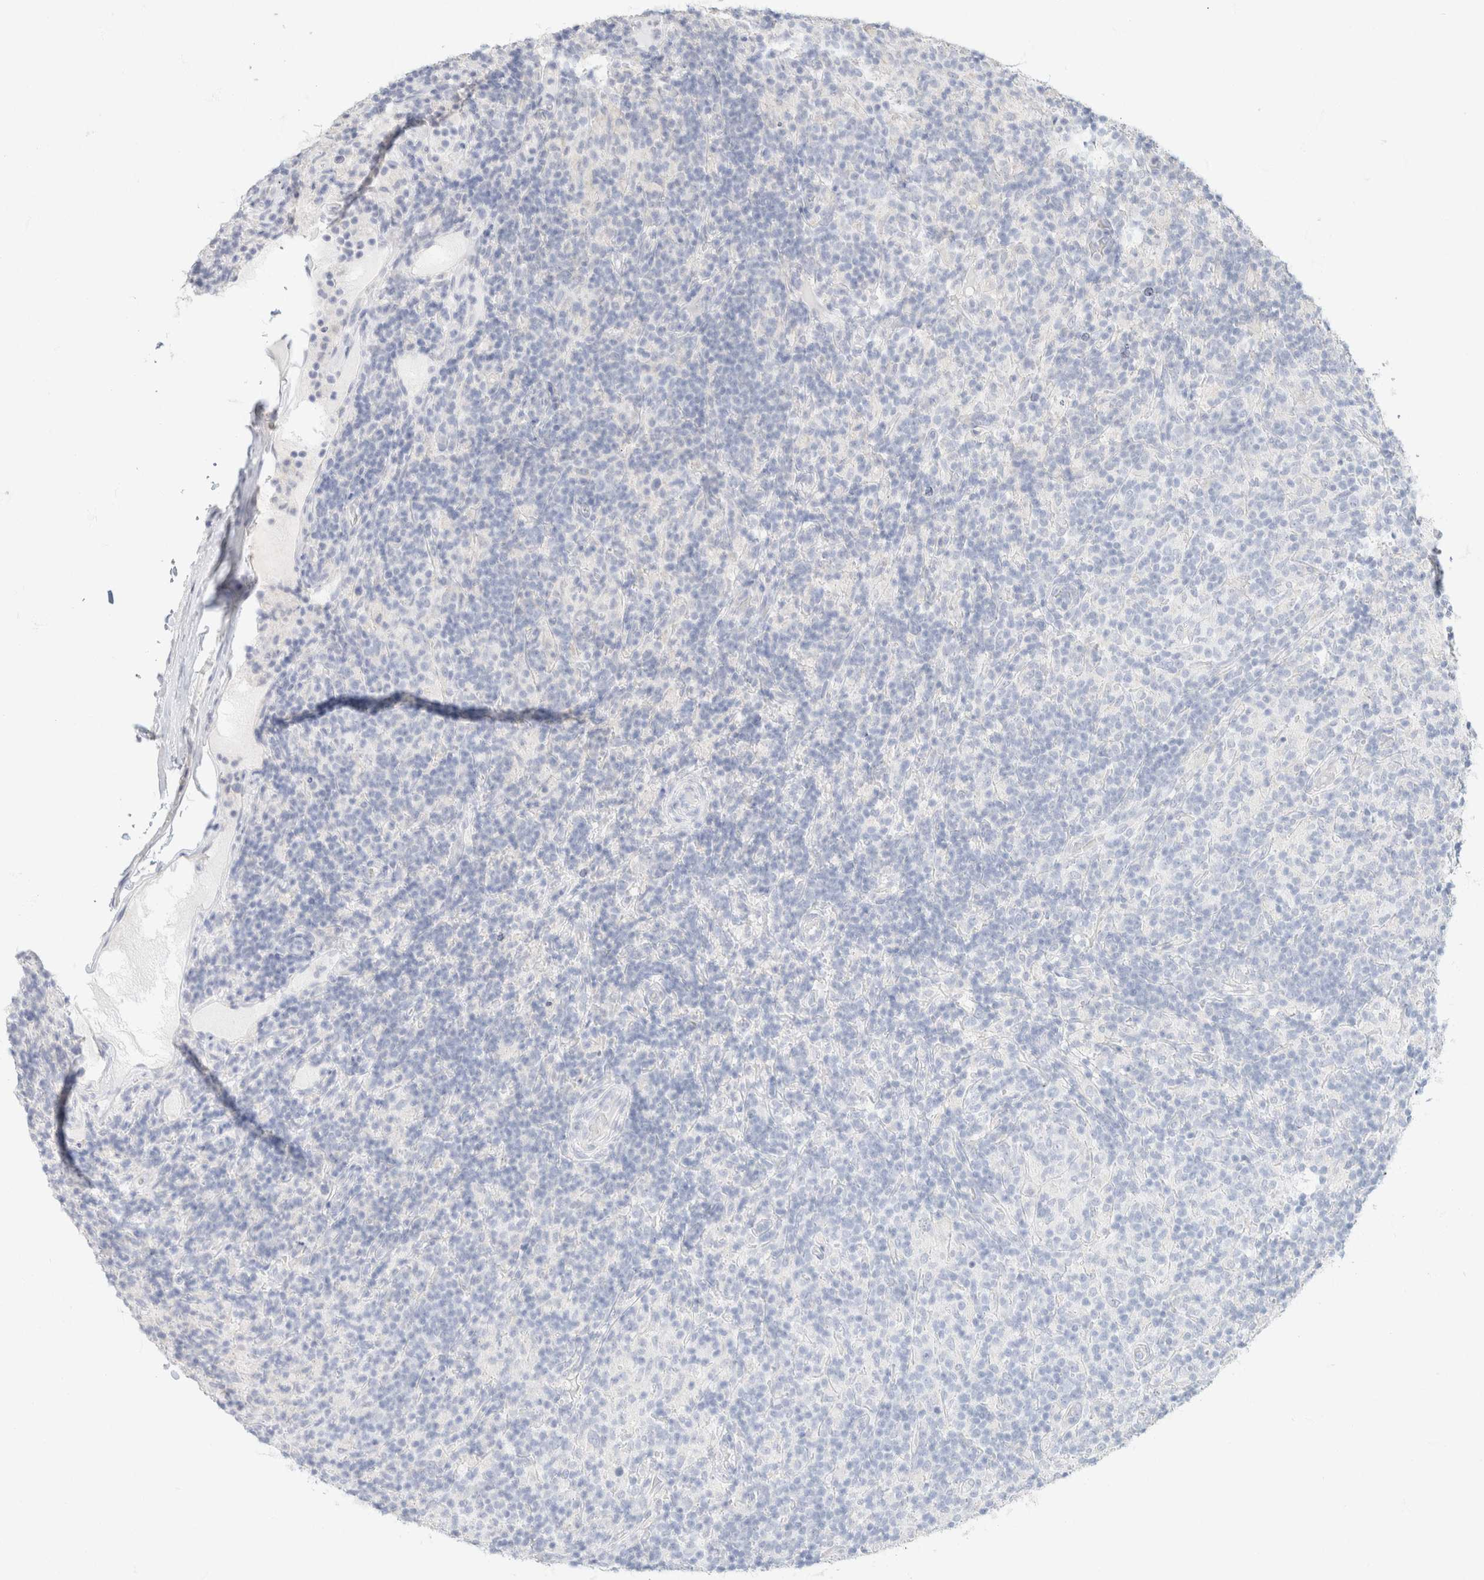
{"staining": {"intensity": "negative", "quantity": "none", "location": "none"}, "tissue": "lymphoma", "cell_type": "Tumor cells", "image_type": "cancer", "snomed": [{"axis": "morphology", "description": "Hodgkin's disease, NOS"}, {"axis": "topography", "description": "Lymph node"}], "caption": "Hodgkin's disease was stained to show a protein in brown. There is no significant positivity in tumor cells.", "gene": "CA12", "patient": {"sex": "male", "age": 70}}